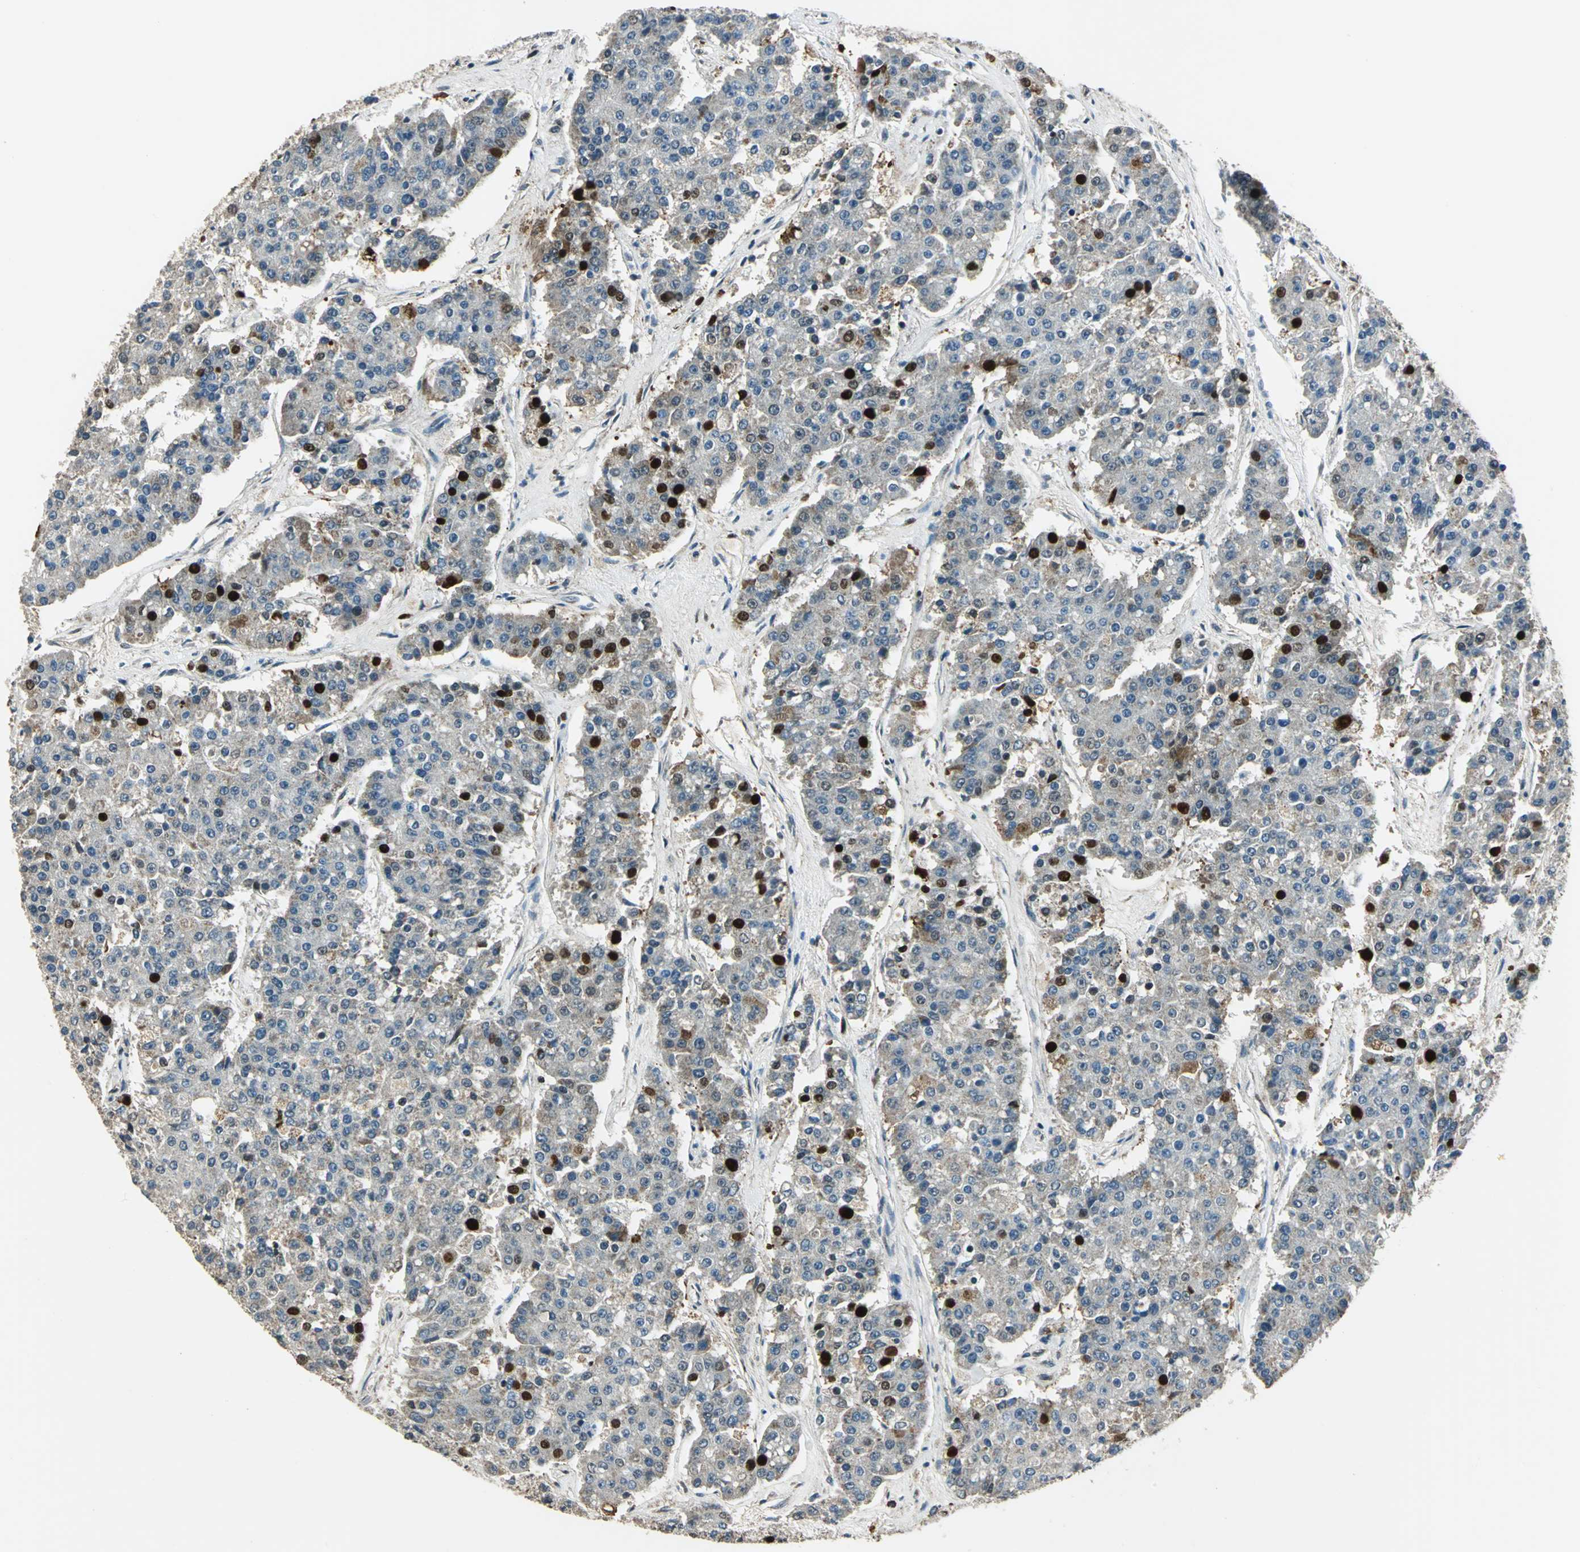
{"staining": {"intensity": "weak", "quantity": ">75%", "location": "cytoplasmic/membranous"}, "tissue": "pancreatic cancer", "cell_type": "Tumor cells", "image_type": "cancer", "snomed": [{"axis": "morphology", "description": "Adenocarcinoma, NOS"}, {"axis": "topography", "description": "Pancreas"}], "caption": "Immunohistochemistry (IHC) staining of pancreatic cancer (adenocarcinoma), which demonstrates low levels of weak cytoplasmic/membranous staining in about >75% of tumor cells indicating weak cytoplasmic/membranous protein staining. The staining was performed using DAB (brown) for protein detection and nuclei were counterstained in hematoxylin (blue).", "gene": "NUDT2", "patient": {"sex": "male", "age": 50}}